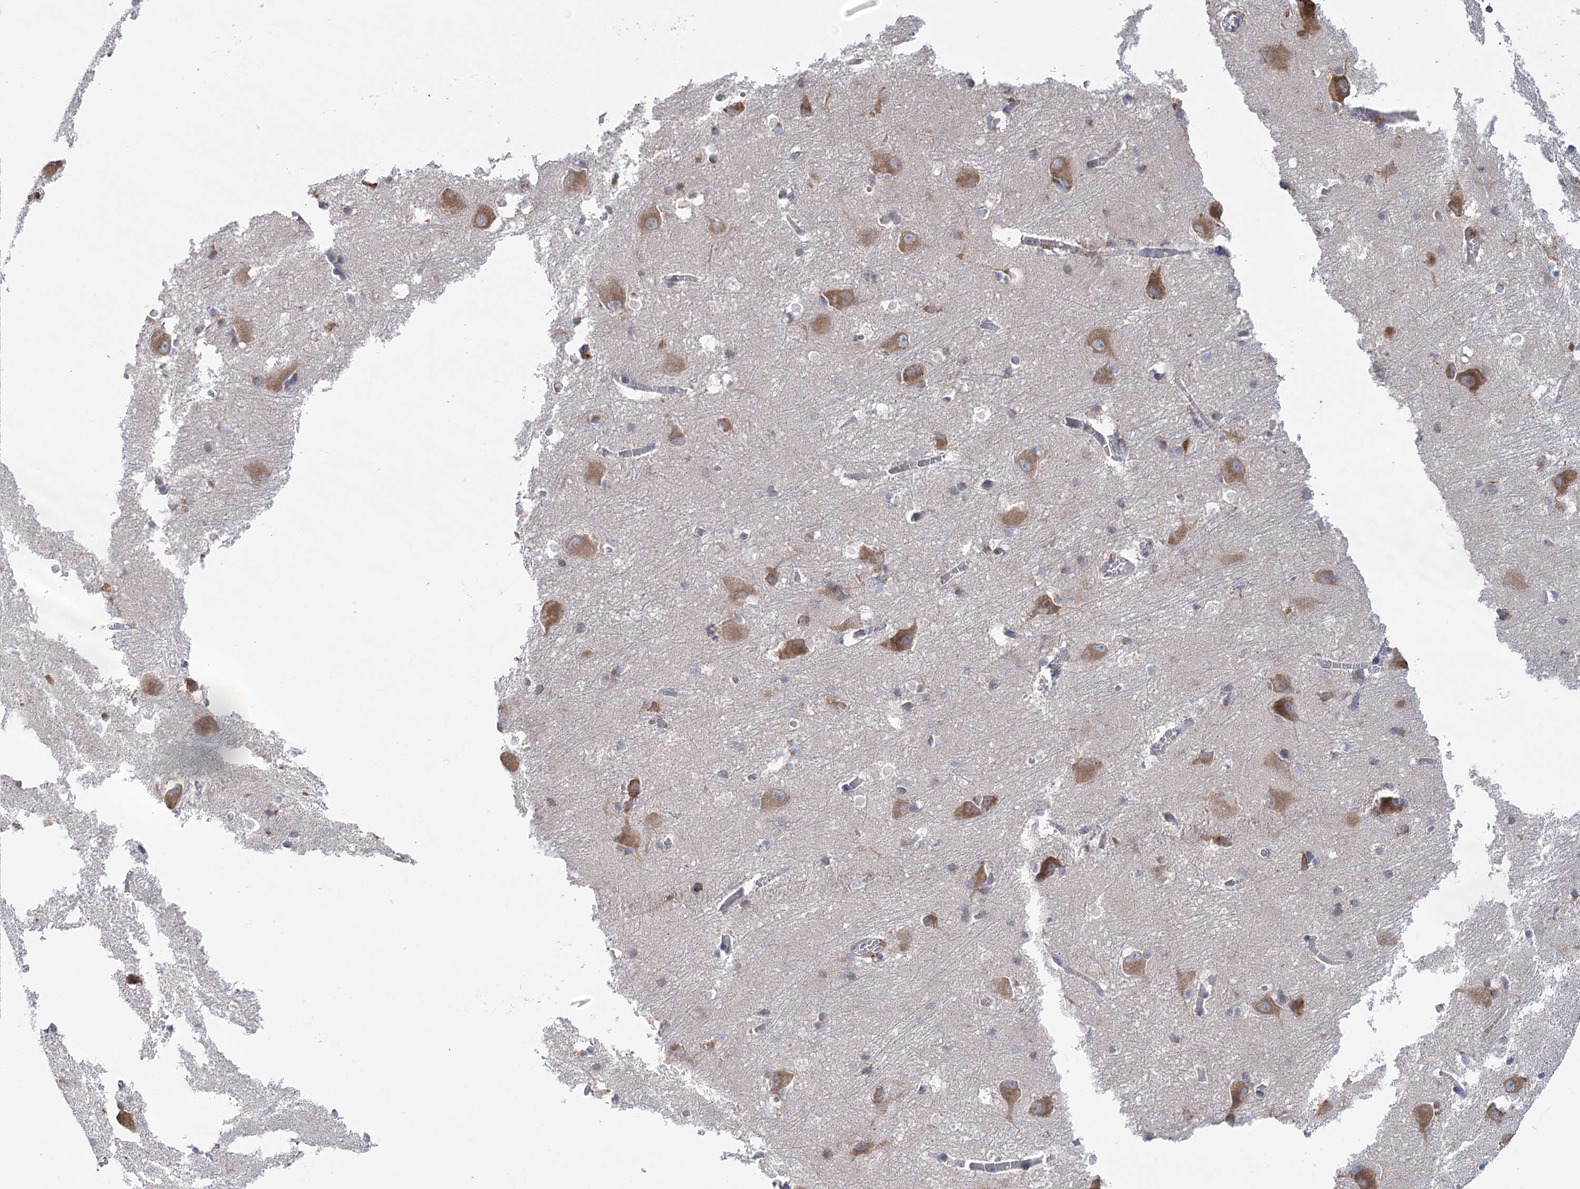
{"staining": {"intensity": "moderate", "quantity": "<25%", "location": "cytoplasmic/membranous"}, "tissue": "caudate", "cell_type": "Glial cells", "image_type": "normal", "snomed": [{"axis": "morphology", "description": "Normal tissue, NOS"}, {"axis": "topography", "description": "Lateral ventricle wall"}], "caption": "High-power microscopy captured an immunohistochemistry image of unremarkable caudate, revealing moderate cytoplasmic/membranous positivity in about <25% of glial cells. (DAB (3,3'-diaminobenzidine) IHC with brightfield microscopy, high magnification).", "gene": "METTL24", "patient": {"sex": "male", "age": 37}}